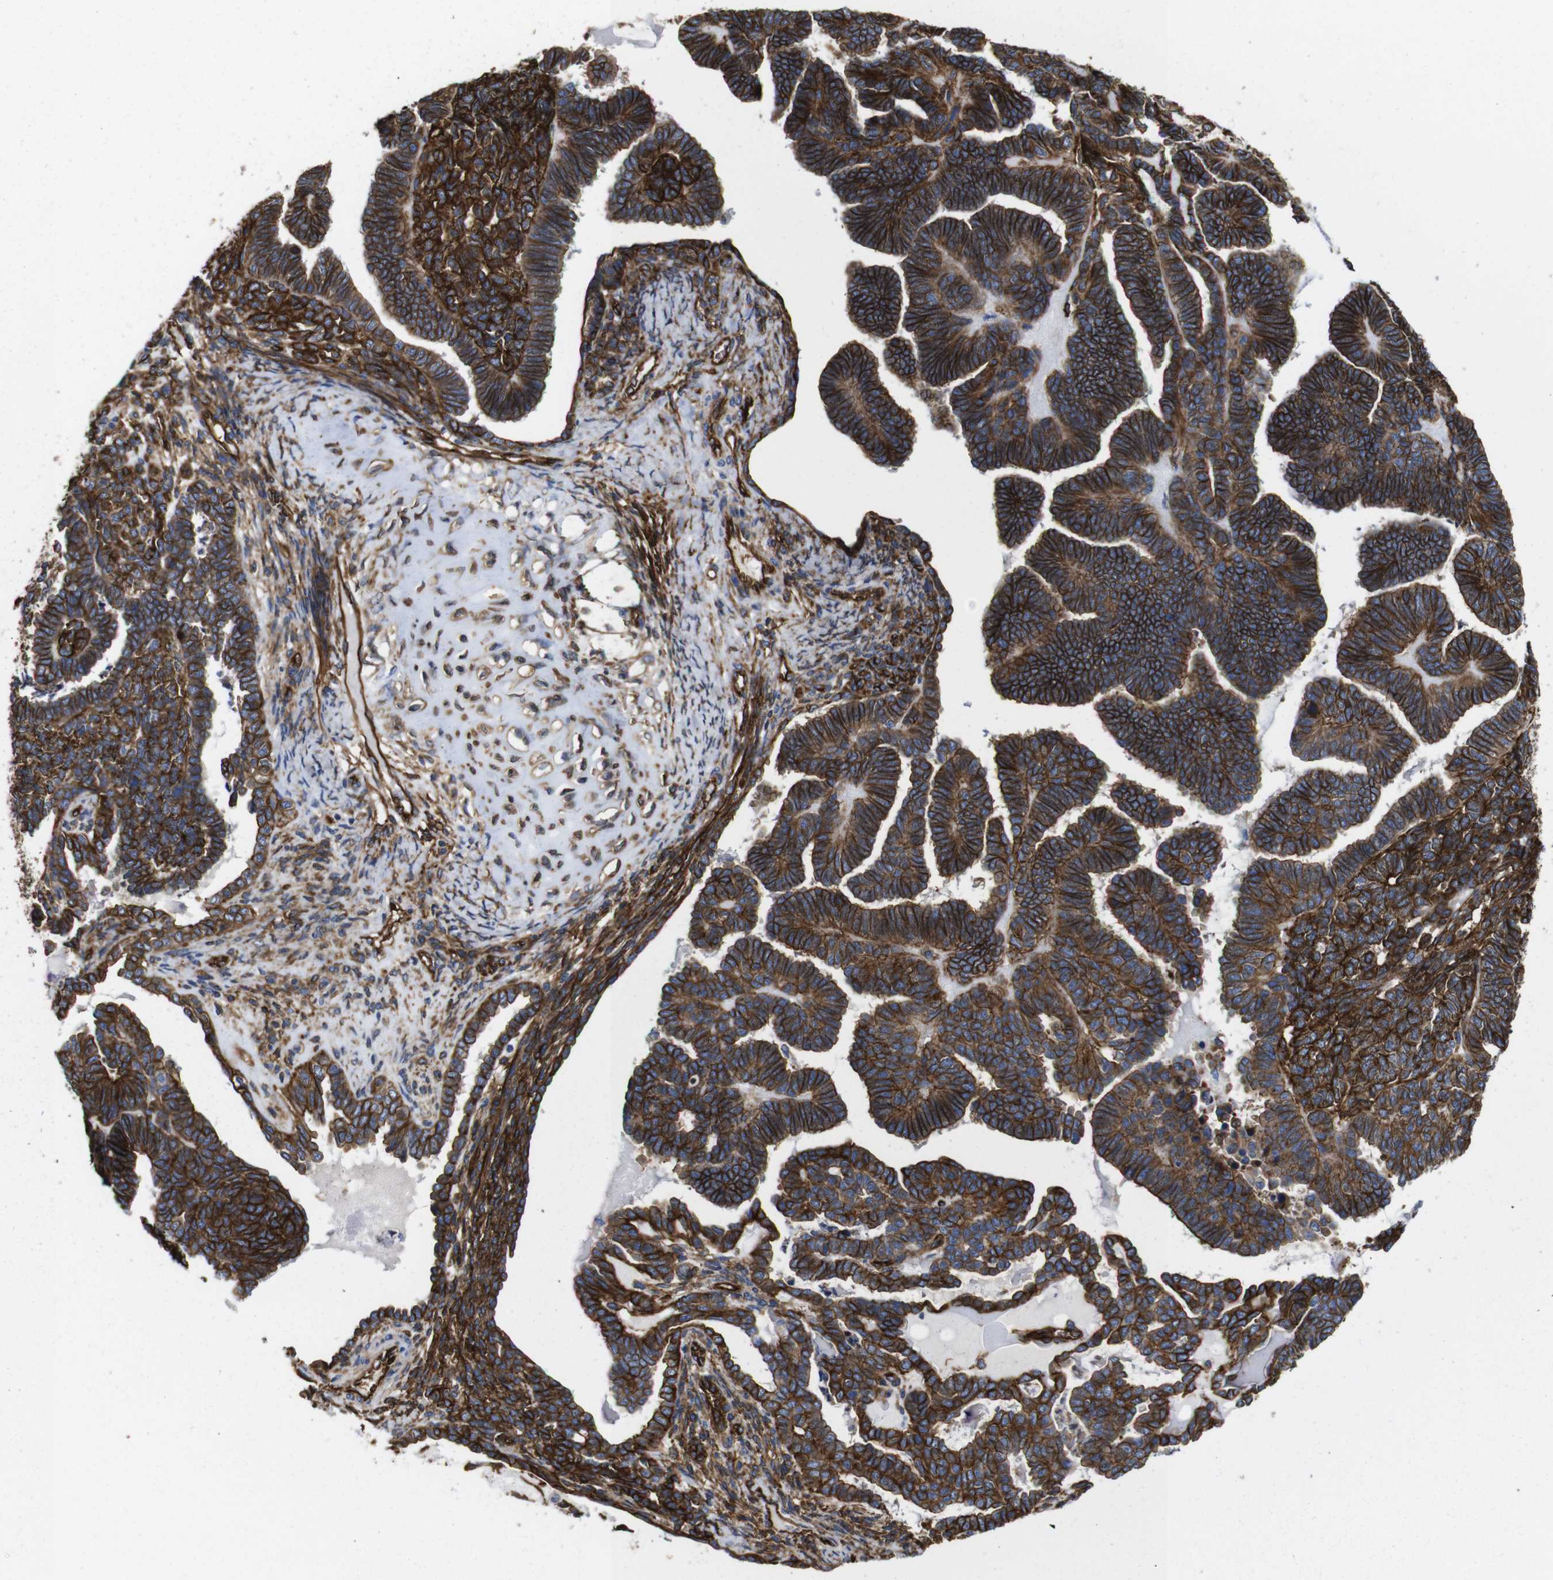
{"staining": {"intensity": "strong", "quantity": ">75%", "location": "cytoplasmic/membranous"}, "tissue": "endometrial cancer", "cell_type": "Tumor cells", "image_type": "cancer", "snomed": [{"axis": "morphology", "description": "Neoplasm, malignant, NOS"}, {"axis": "topography", "description": "Endometrium"}], "caption": "This histopathology image displays immunohistochemistry staining of human endometrial cancer, with high strong cytoplasmic/membranous expression in approximately >75% of tumor cells.", "gene": "SPTBN1", "patient": {"sex": "female", "age": 74}}